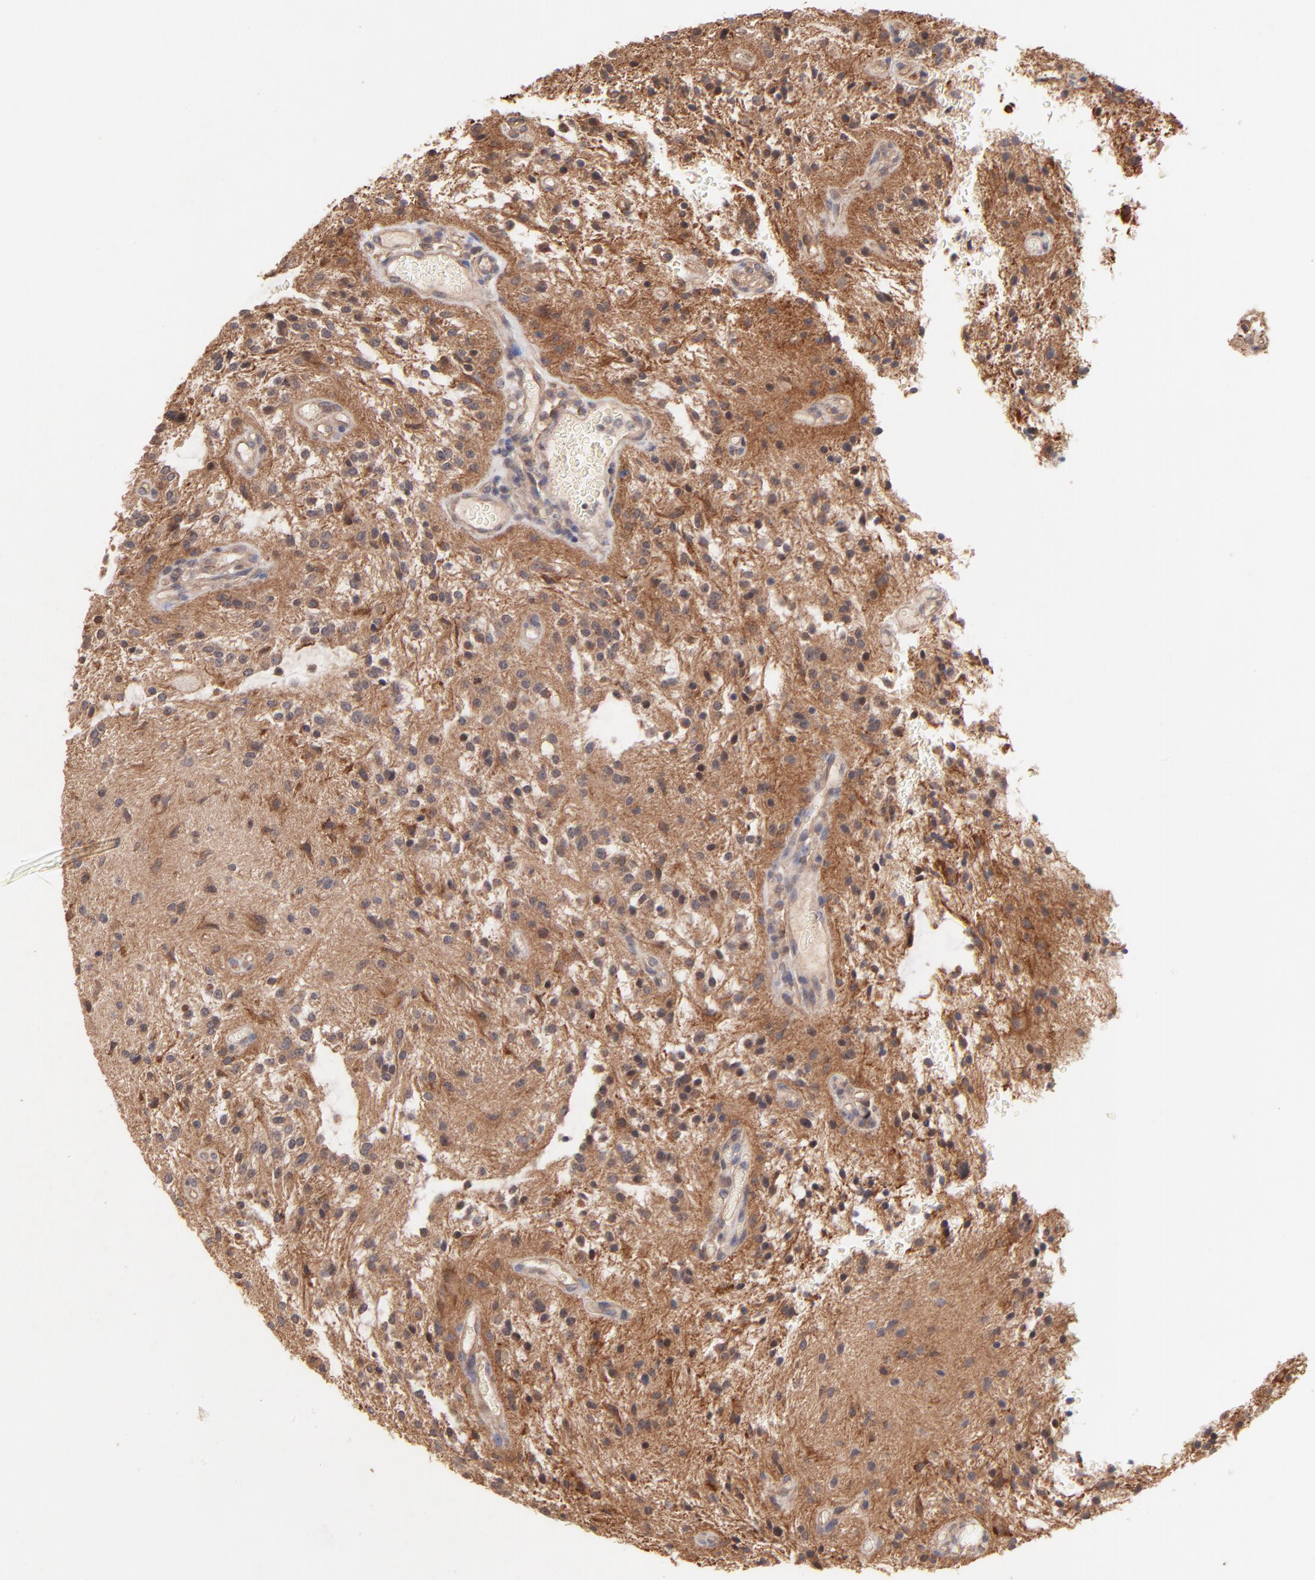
{"staining": {"intensity": "moderate", "quantity": "25%-75%", "location": "cytoplasmic/membranous"}, "tissue": "glioma", "cell_type": "Tumor cells", "image_type": "cancer", "snomed": [{"axis": "morphology", "description": "Glioma, malignant, NOS"}, {"axis": "topography", "description": "Cerebellum"}], "caption": "DAB immunohistochemical staining of malignant glioma demonstrates moderate cytoplasmic/membranous protein expression in approximately 25%-75% of tumor cells.", "gene": "STAP2", "patient": {"sex": "female", "age": 10}}